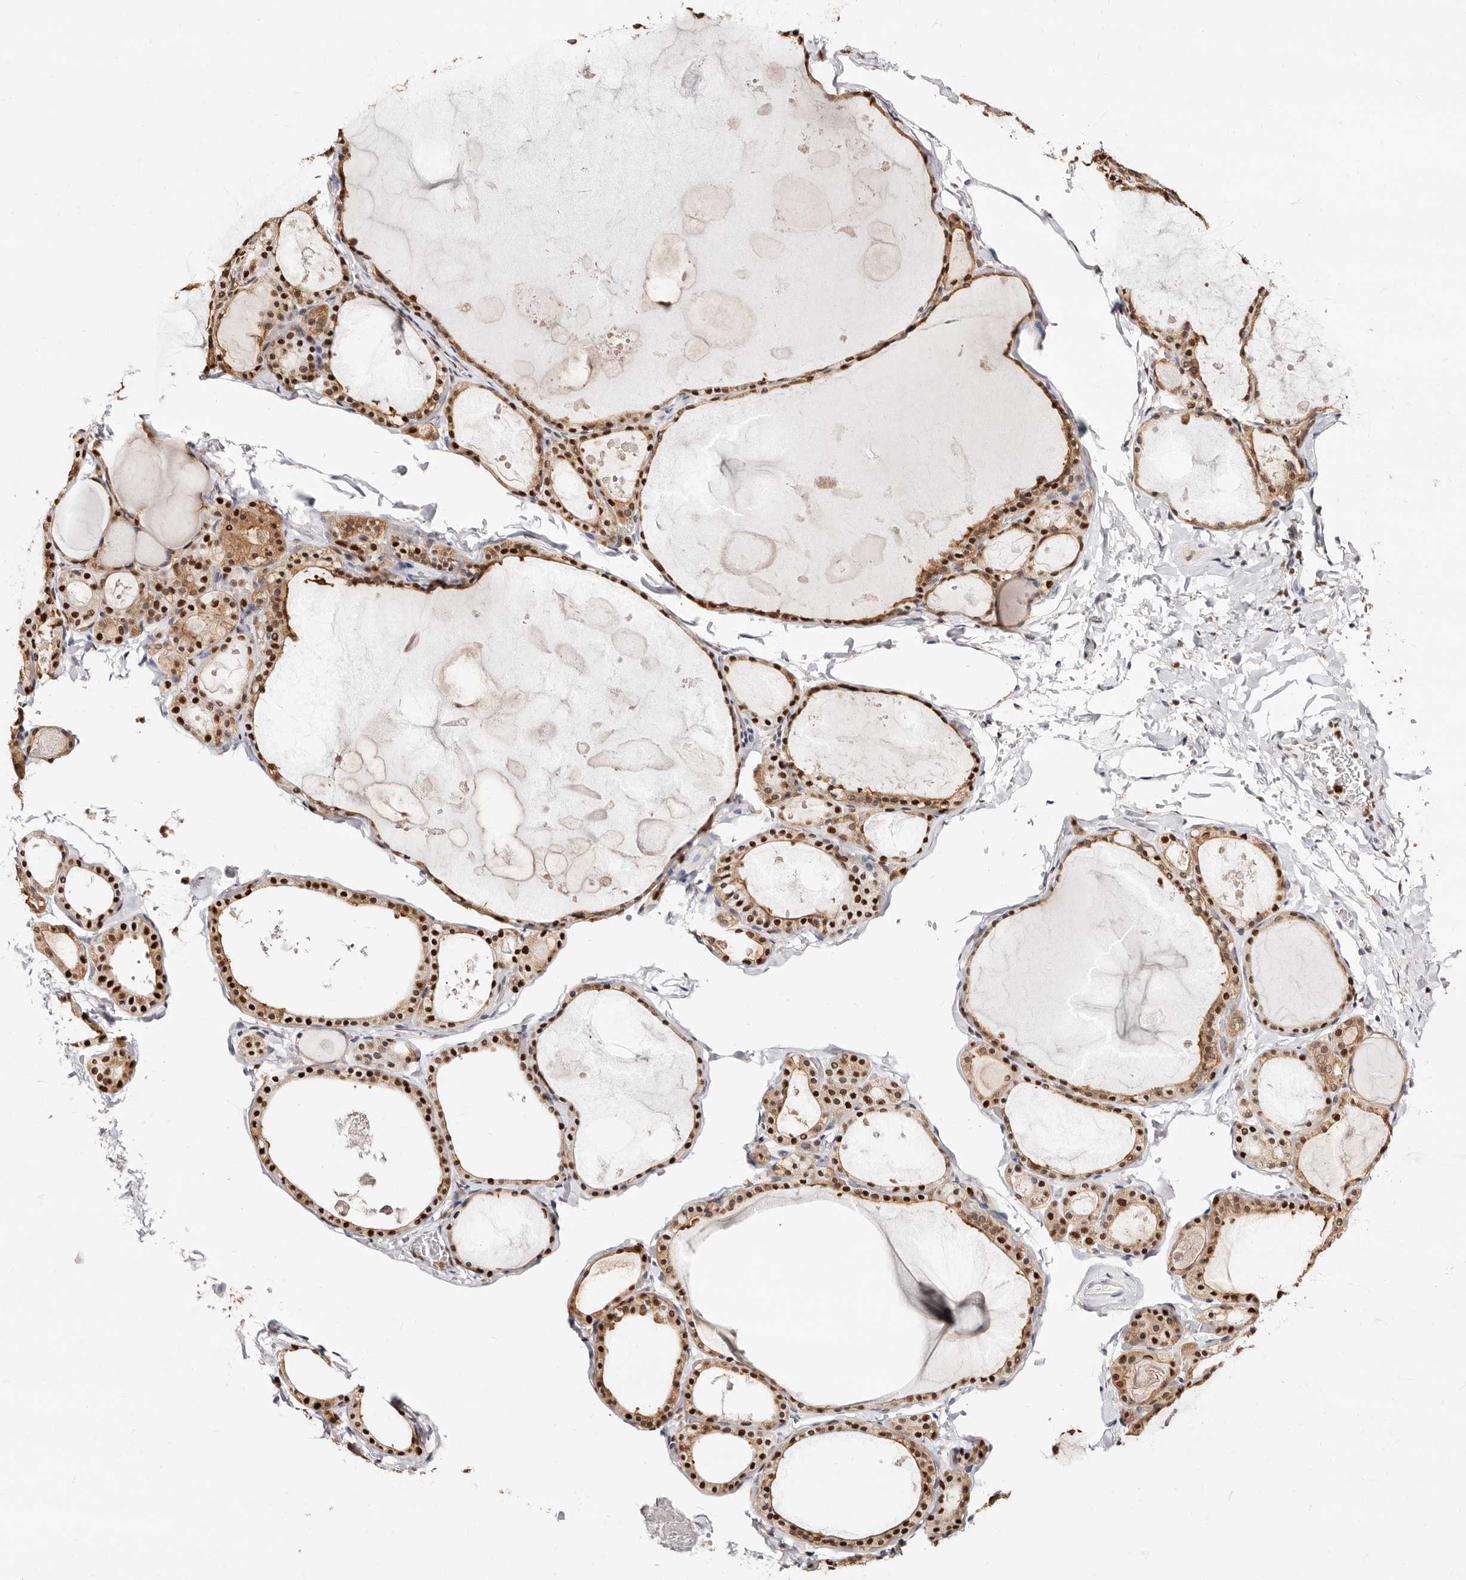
{"staining": {"intensity": "strong", "quantity": ">75%", "location": "nuclear"}, "tissue": "thyroid gland", "cell_type": "Glandular cells", "image_type": "normal", "snomed": [{"axis": "morphology", "description": "Normal tissue, NOS"}, {"axis": "topography", "description": "Thyroid gland"}], "caption": "Brown immunohistochemical staining in normal thyroid gland demonstrates strong nuclear expression in approximately >75% of glandular cells.", "gene": "TKT", "patient": {"sex": "male", "age": 56}}